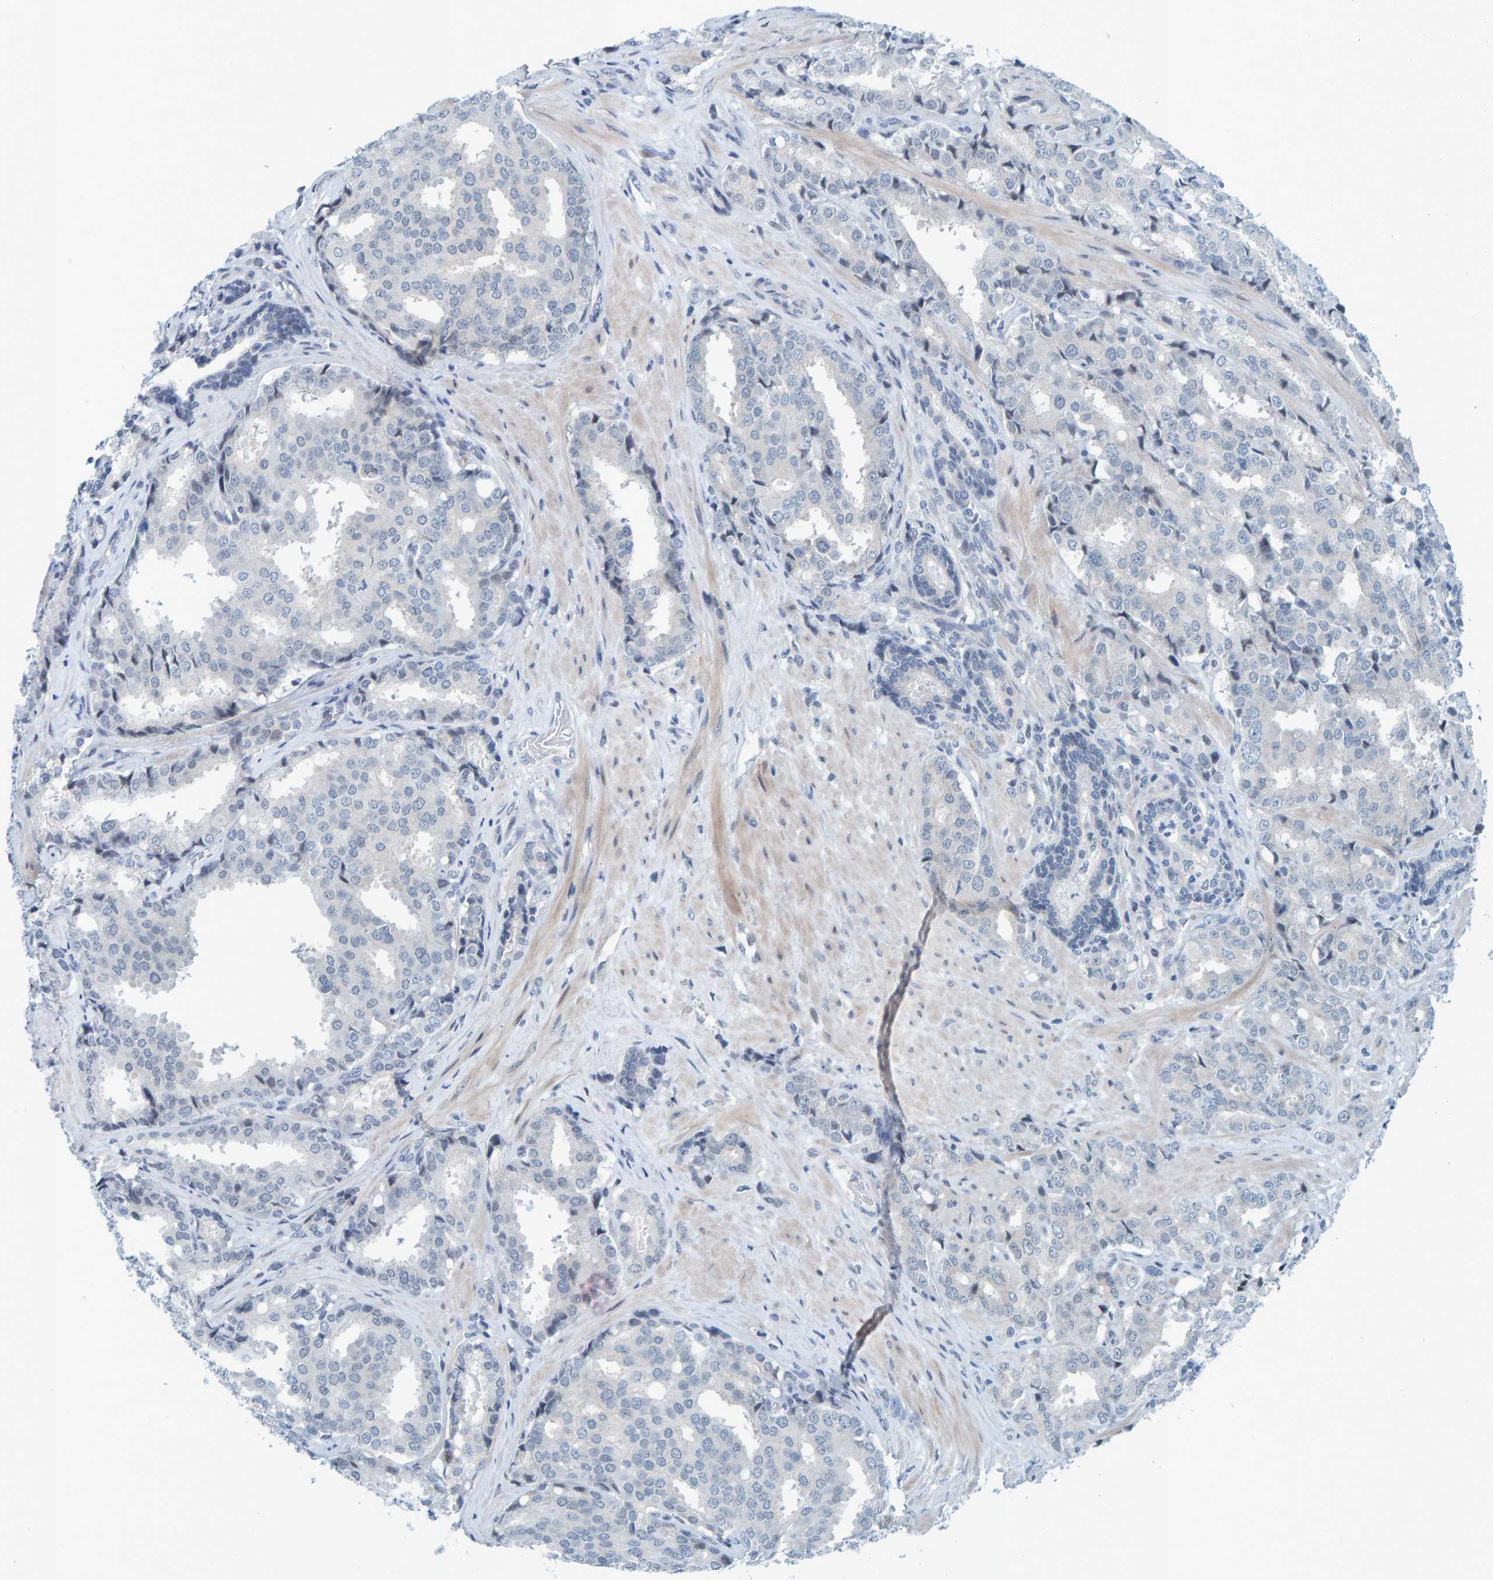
{"staining": {"intensity": "negative", "quantity": "none", "location": "none"}, "tissue": "prostate cancer", "cell_type": "Tumor cells", "image_type": "cancer", "snomed": [{"axis": "morphology", "description": "Adenocarcinoma, High grade"}, {"axis": "topography", "description": "Prostate"}], "caption": "Histopathology image shows no significant protein expression in tumor cells of prostate cancer.", "gene": "CNP", "patient": {"sex": "male", "age": 50}}